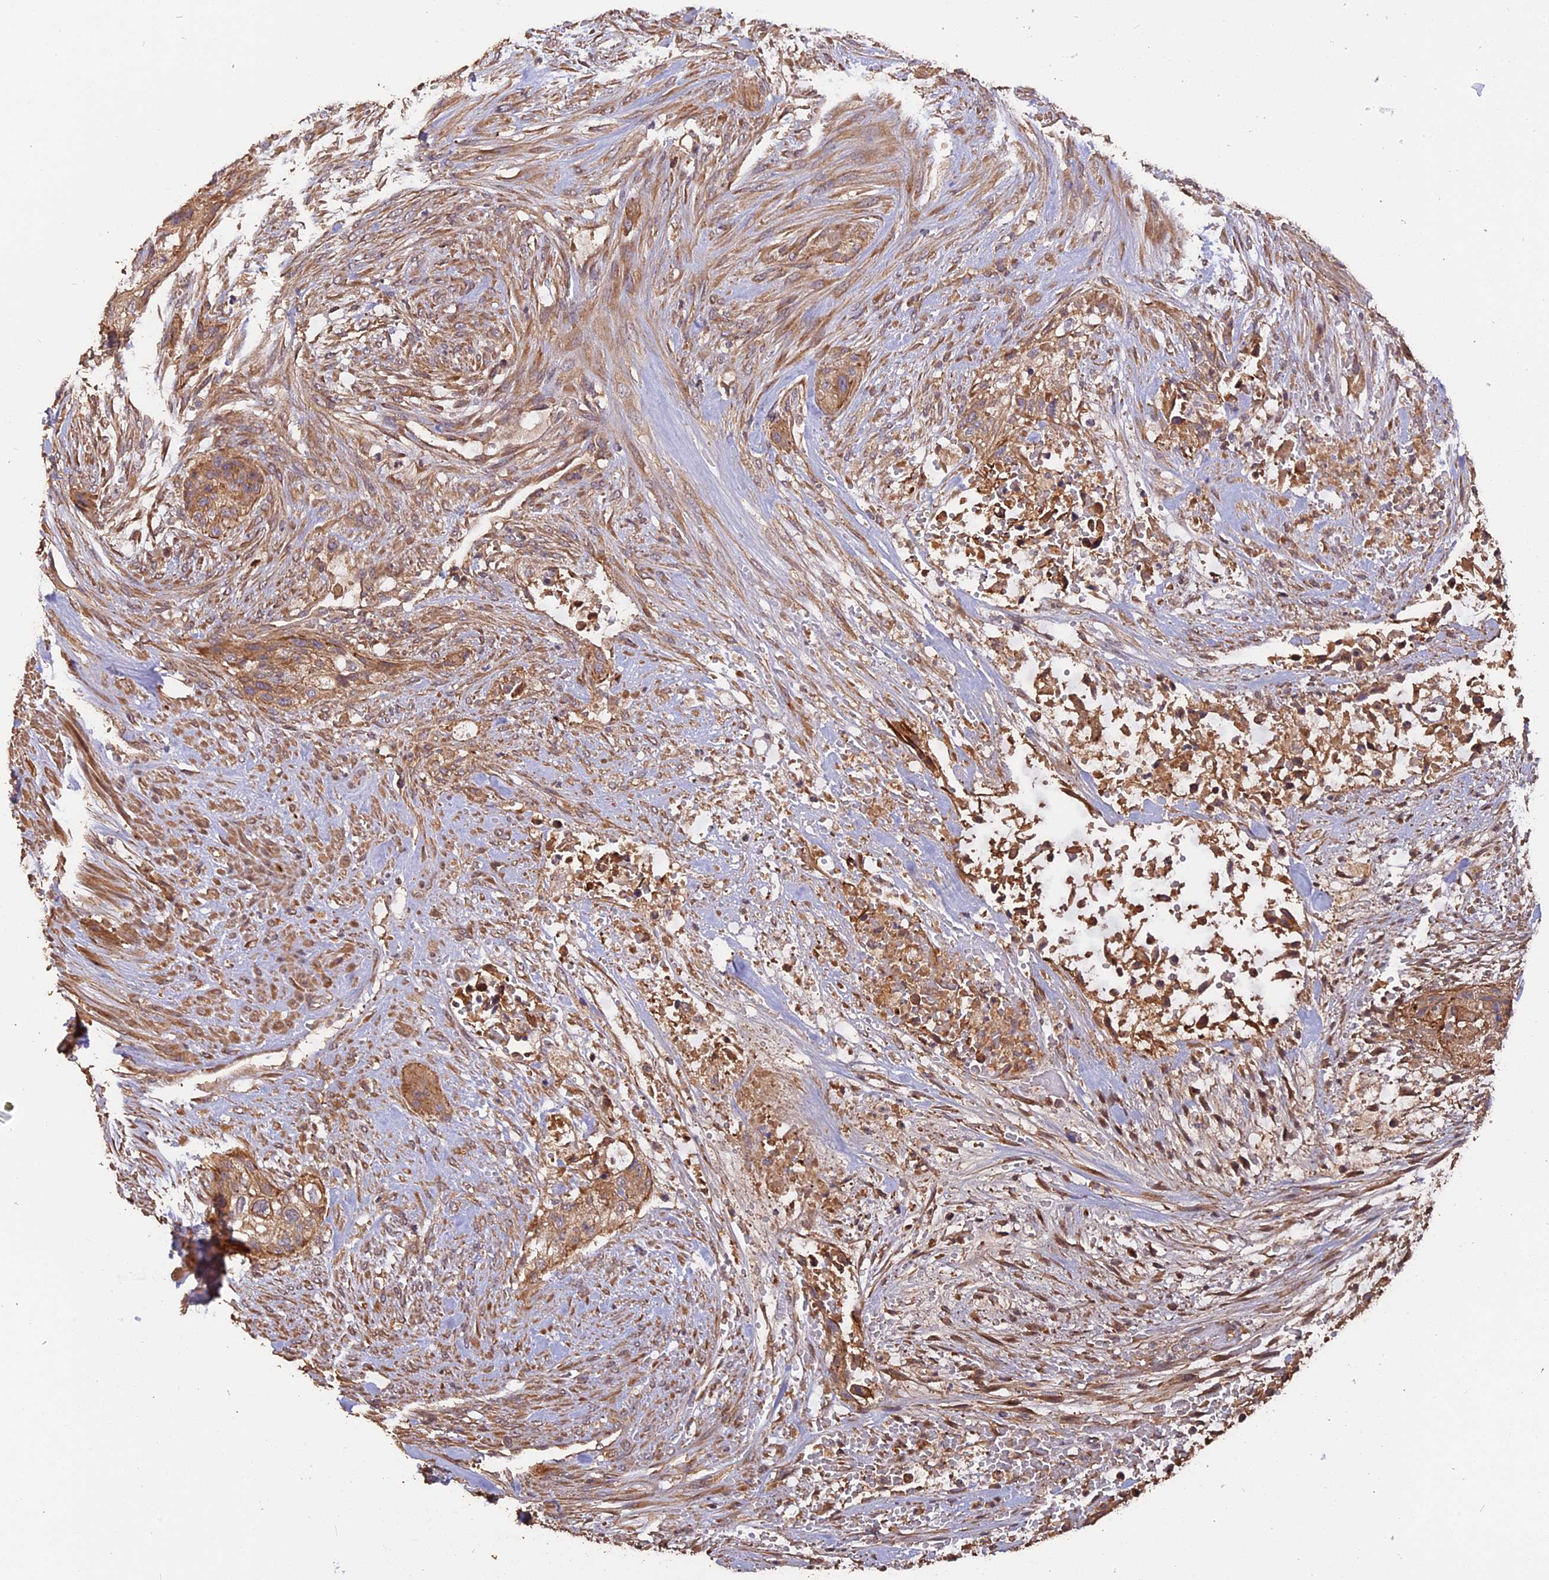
{"staining": {"intensity": "moderate", "quantity": ">75%", "location": "cytoplasmic/membranous"}, "tissue": "urothelial cancer", "cell_type": "Tumor cells", "image_type": "cancer", "snomed": [{"axis": "morphology", "description": "Urothelial carcinoma, High grade"}, {"axis": "topography", "description": "Urinary bladder"}], "caption": "Protein positivity by immunohistochemistry (IHC) demonstrates moderate cytoplasmic/membranous positivity in about >75% of tumor cells in high-grade urothelial carcinoma.", "gene": "RASAL1", "patient": {"sex": "male", "age": 35}}